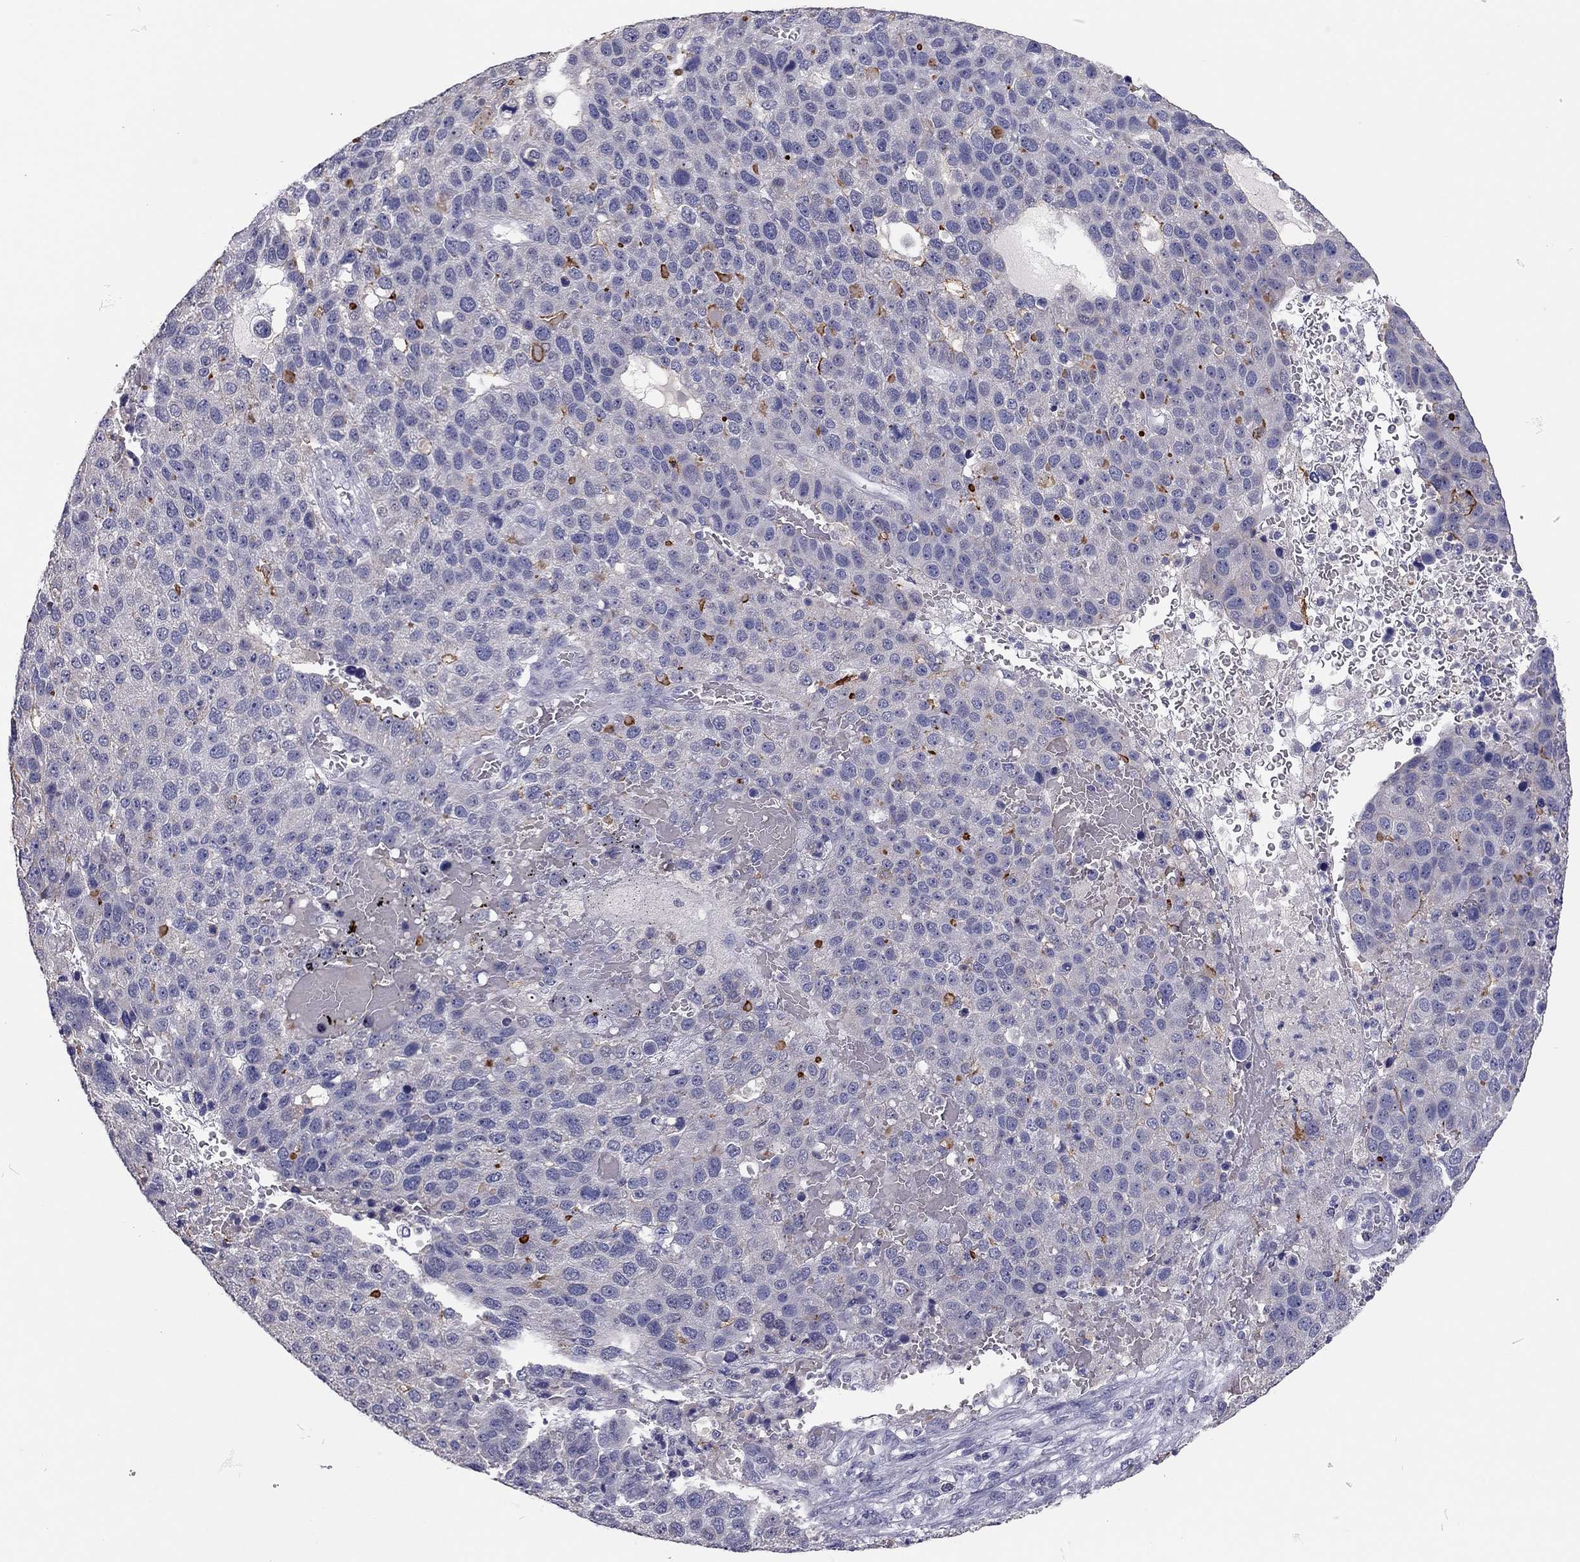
{"staining": {"intensity": "strong", "quantity": "<25%", "location": "cytoplasmic/membranous"}, "tissue": "pancreatic cancer", "cell_type": "Tumor cells", "image_type": "cancer", "snomed": [{"axis": "morphology", "description": "Adenocarcinoma, NOS"}, {"axis": "topography", "description": "Pancreas"}], "caption": "Strong cytoplasmic/membranous staining is seen in approximately <25% of tumor cells in pancreatic adenocarcinoma. The protein of interest is shown in brown color, while the nuclei are stained blue.", "gene": "SCARB1", "patient": {"sex": "female", "age": 61}}